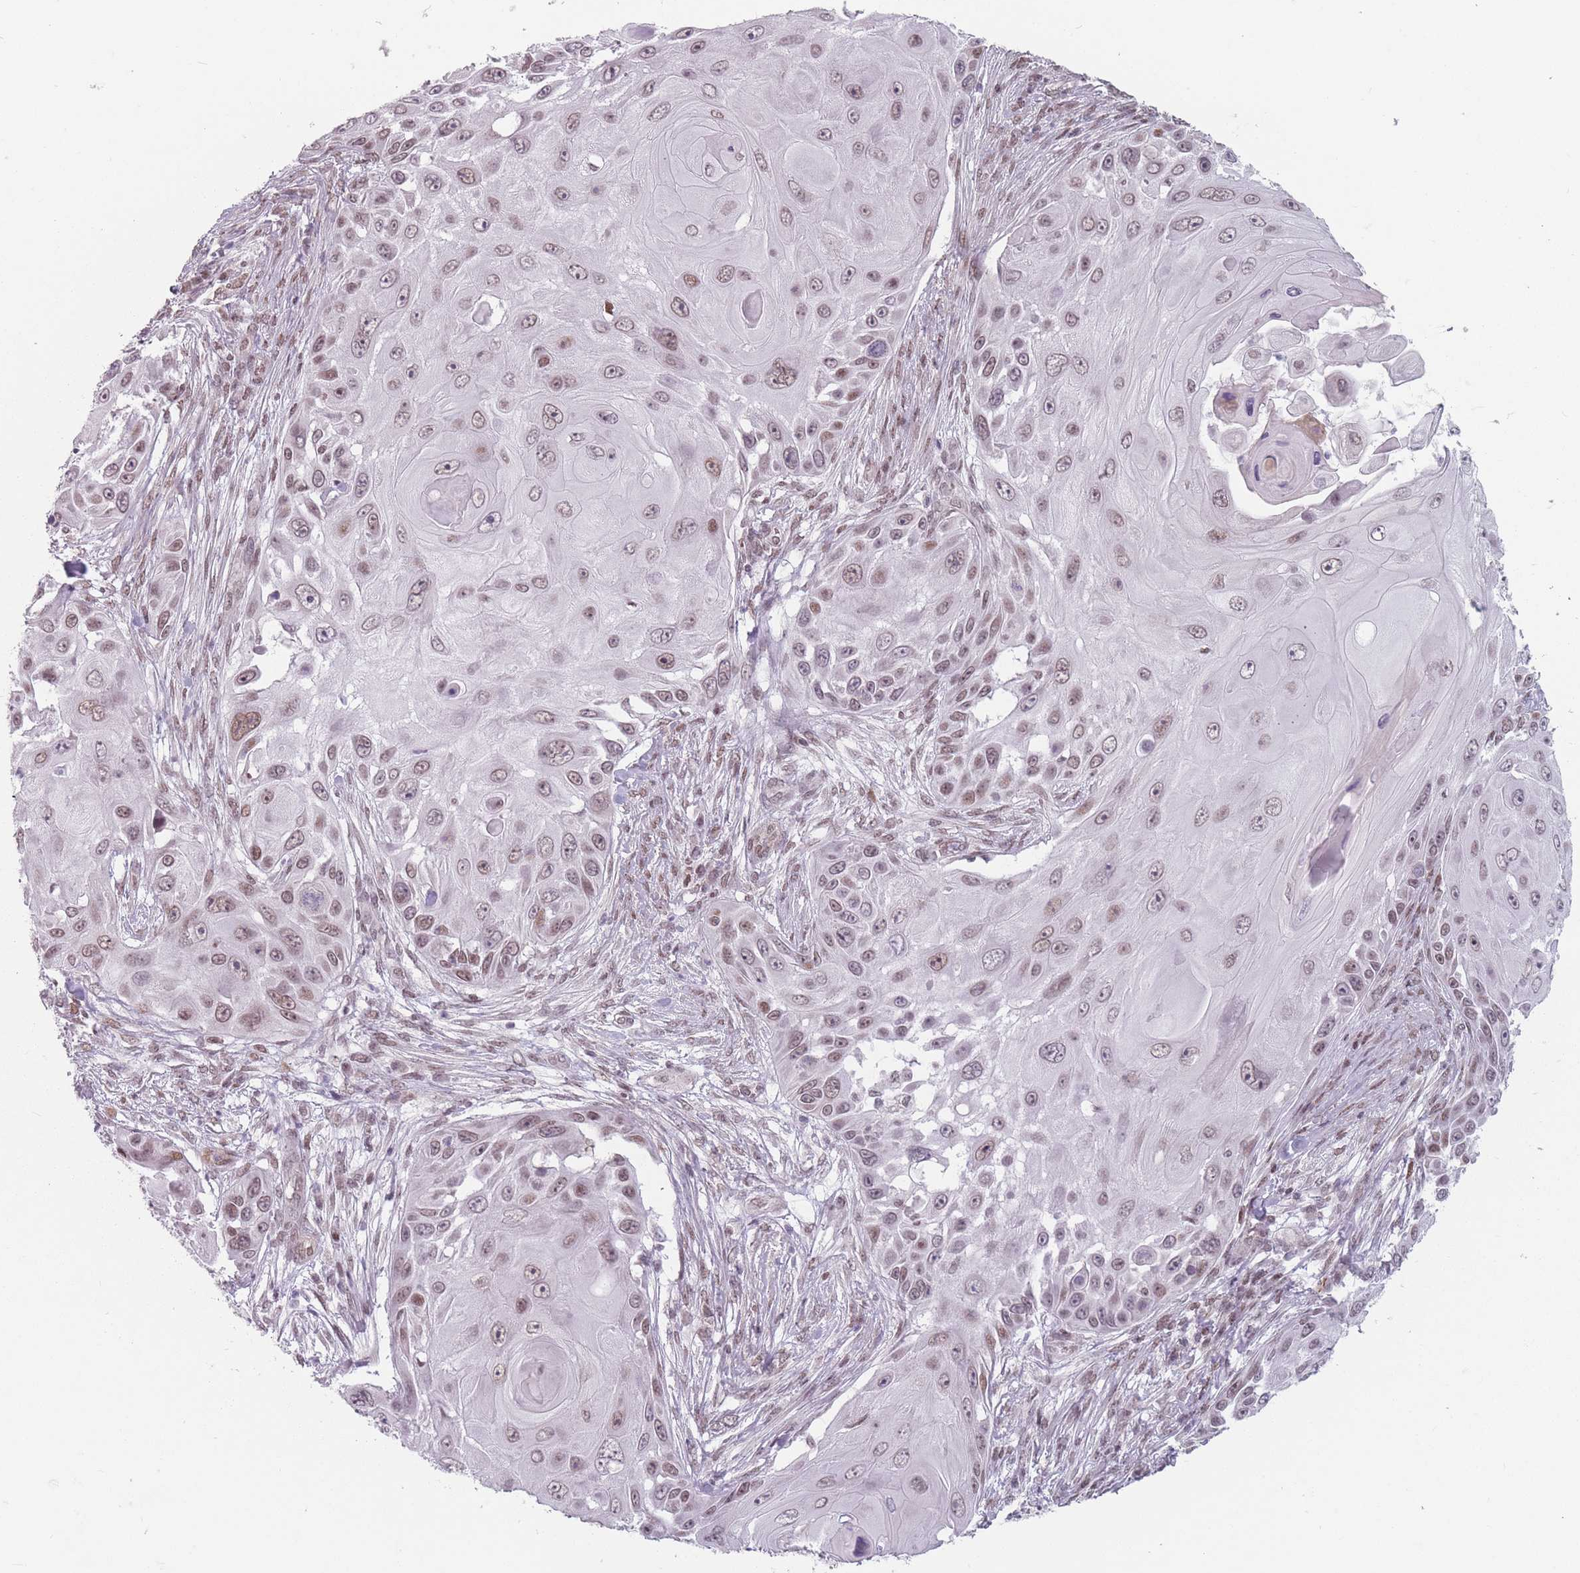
{"staining": {"intensity": "weak", "quantity": ">75%", "location": "nuclear"}, "tissue": "skin cancer", "cell_type": "Tumor cells", "image_type": "cancer", "snomed": [{"axis": "morphology", "description": "Squamous cell carcinoma, NOS"}, {"axis": "topography", "description": "Skin"}], "caption": "Squamous cell carcinoma (skin) stained with a brown dye exhibits weak nuclear positive expression in approximately >75% of tumor cells.", "gene": "SH3BGRL2", "patient": {"sex": "female", "age": 44}}